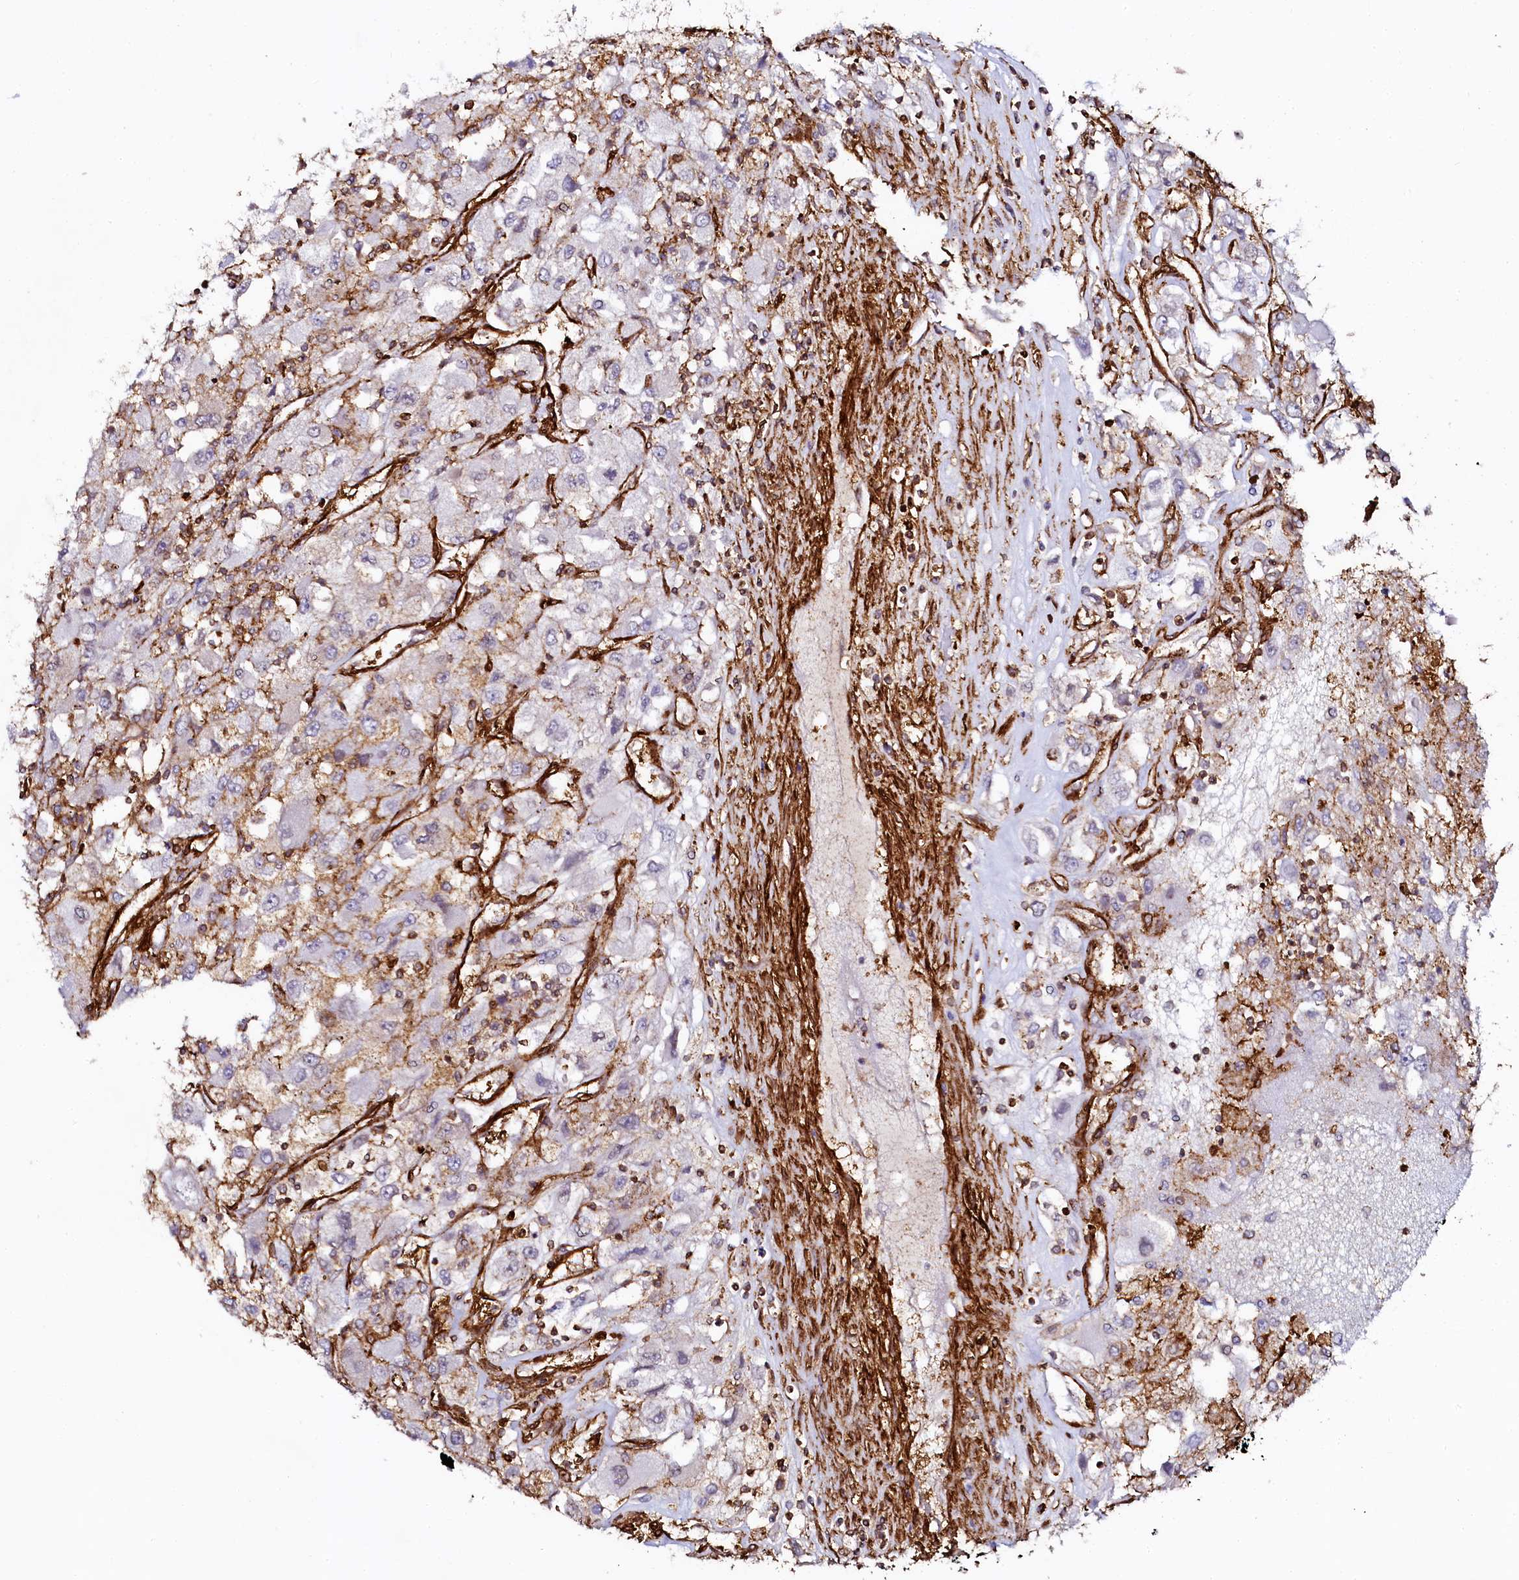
{"staining": {"intensity": "negative", "quantity": "none", "location": "none"}, "tissue": "renal cancer", "cell_type": "Tumor cells", "image_type": "cancer", "snomed": [{"axis": "morphology", "description": "Adenocarcinoma, NOS"}, {"axis": "topography", "description": "Kidney"}], "caption": "Human renal adenocarcinoma stained for a protein using immunohistochemistry (IHC) reveals no expression in tumor cells.", "gene": "AAAS", "patient": {"sex": "female", "age": 52}}